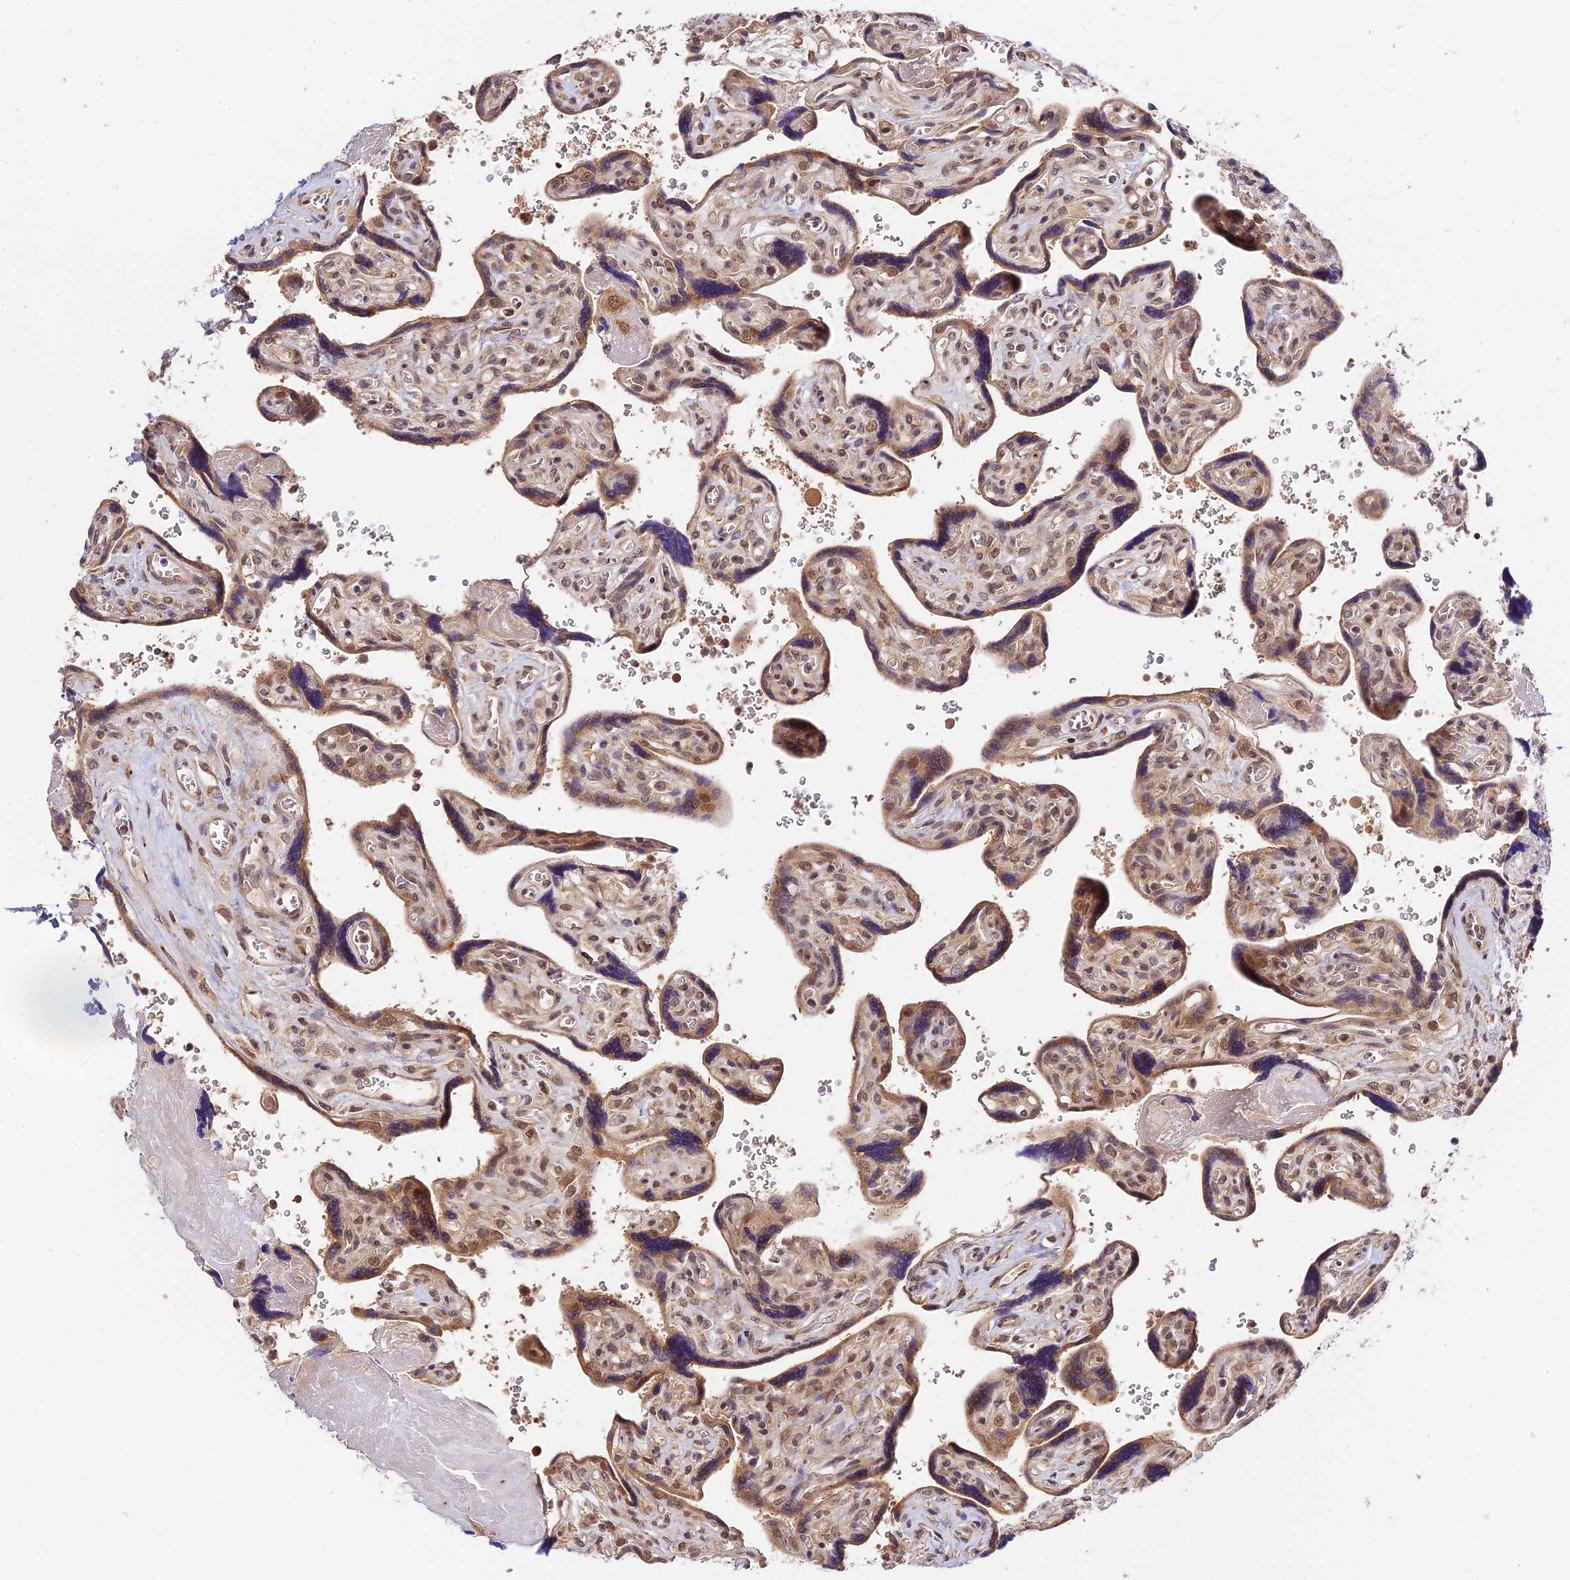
{"staining": {"intensity": "moderate", "quantity": ">75%", "location": "cytoplasmic/membranous,nuclear"}, "tissue": "placenta", "cell_type": "Trophoblastic cells", "image_type": "normal", "snomed": [{"axis": "morphology", "description": "Normal tissue, NOS"}, {"axis": "topography", "description": "Placenta"}], "caption": "This is a micrograph of IHC staining of unremarkable placenta, which shows moderate positivity in the cytoplasmic/membranous,nuclear of trophoblastic cells.", "gene": "IMPACT", "patient": {"sex": "female", "age": 39}}